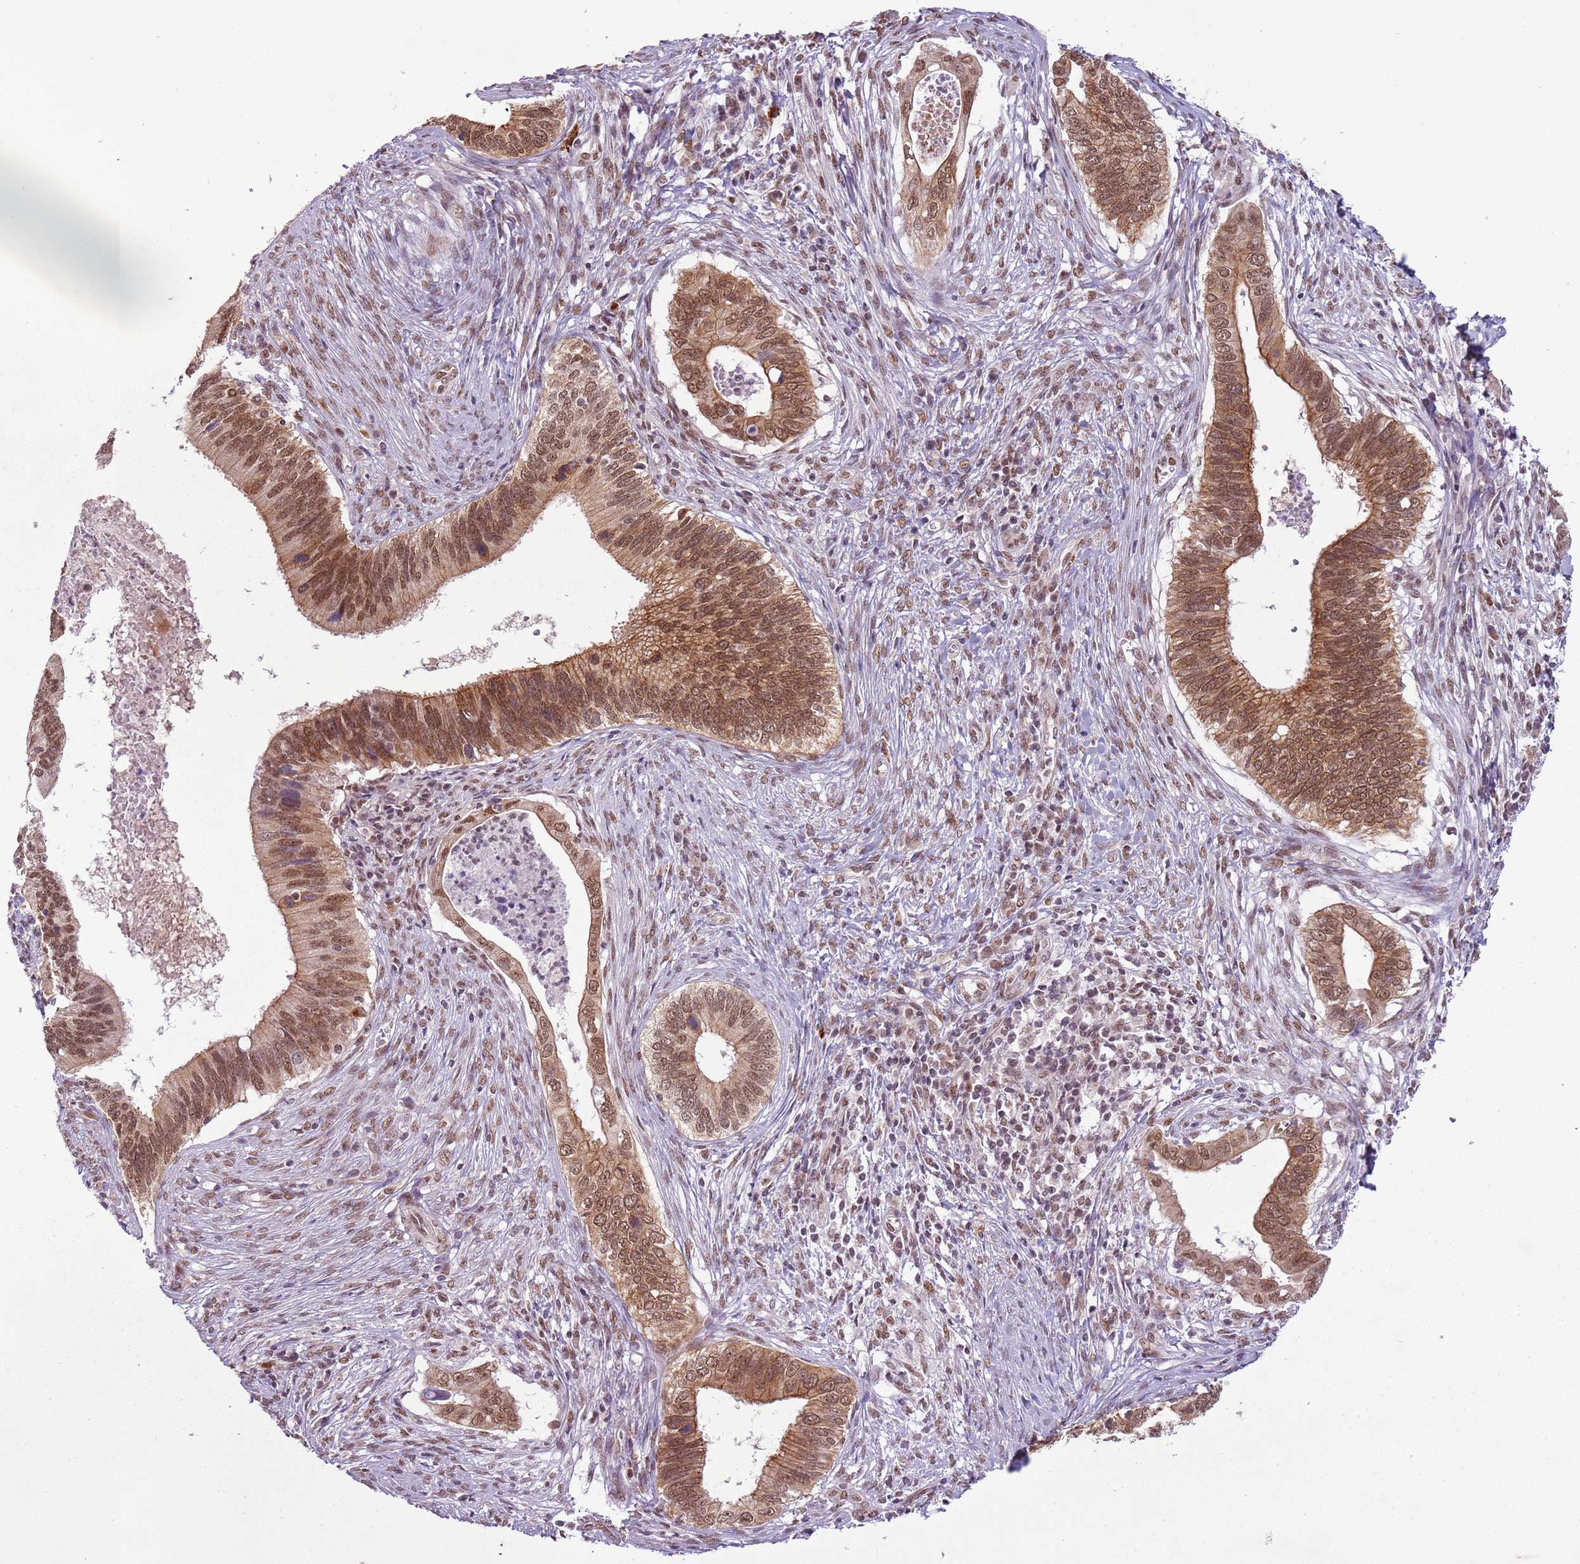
{"staining": {"intensity": "moderate", "quantity": ">75%", "location": "cytoplasmic/membranous,nuclear"}, "tissue": "cervical cancer", "cell_type": "Tumor cells", "image_type": "cancer", "snomed": [{"axis": "morphology", "description": "Adenocarcinoma, NOS"}, {"axis": "topography", "description": "Cervix"}], "caption": "Tumor cells exhibit moderate cytoplasmic/membranous and nuclear positivity in about >75% of cells in cervical adenocarcinoma.", "gene": "FAM120AOS", "patient": {"sex": "female", "age": 42}}